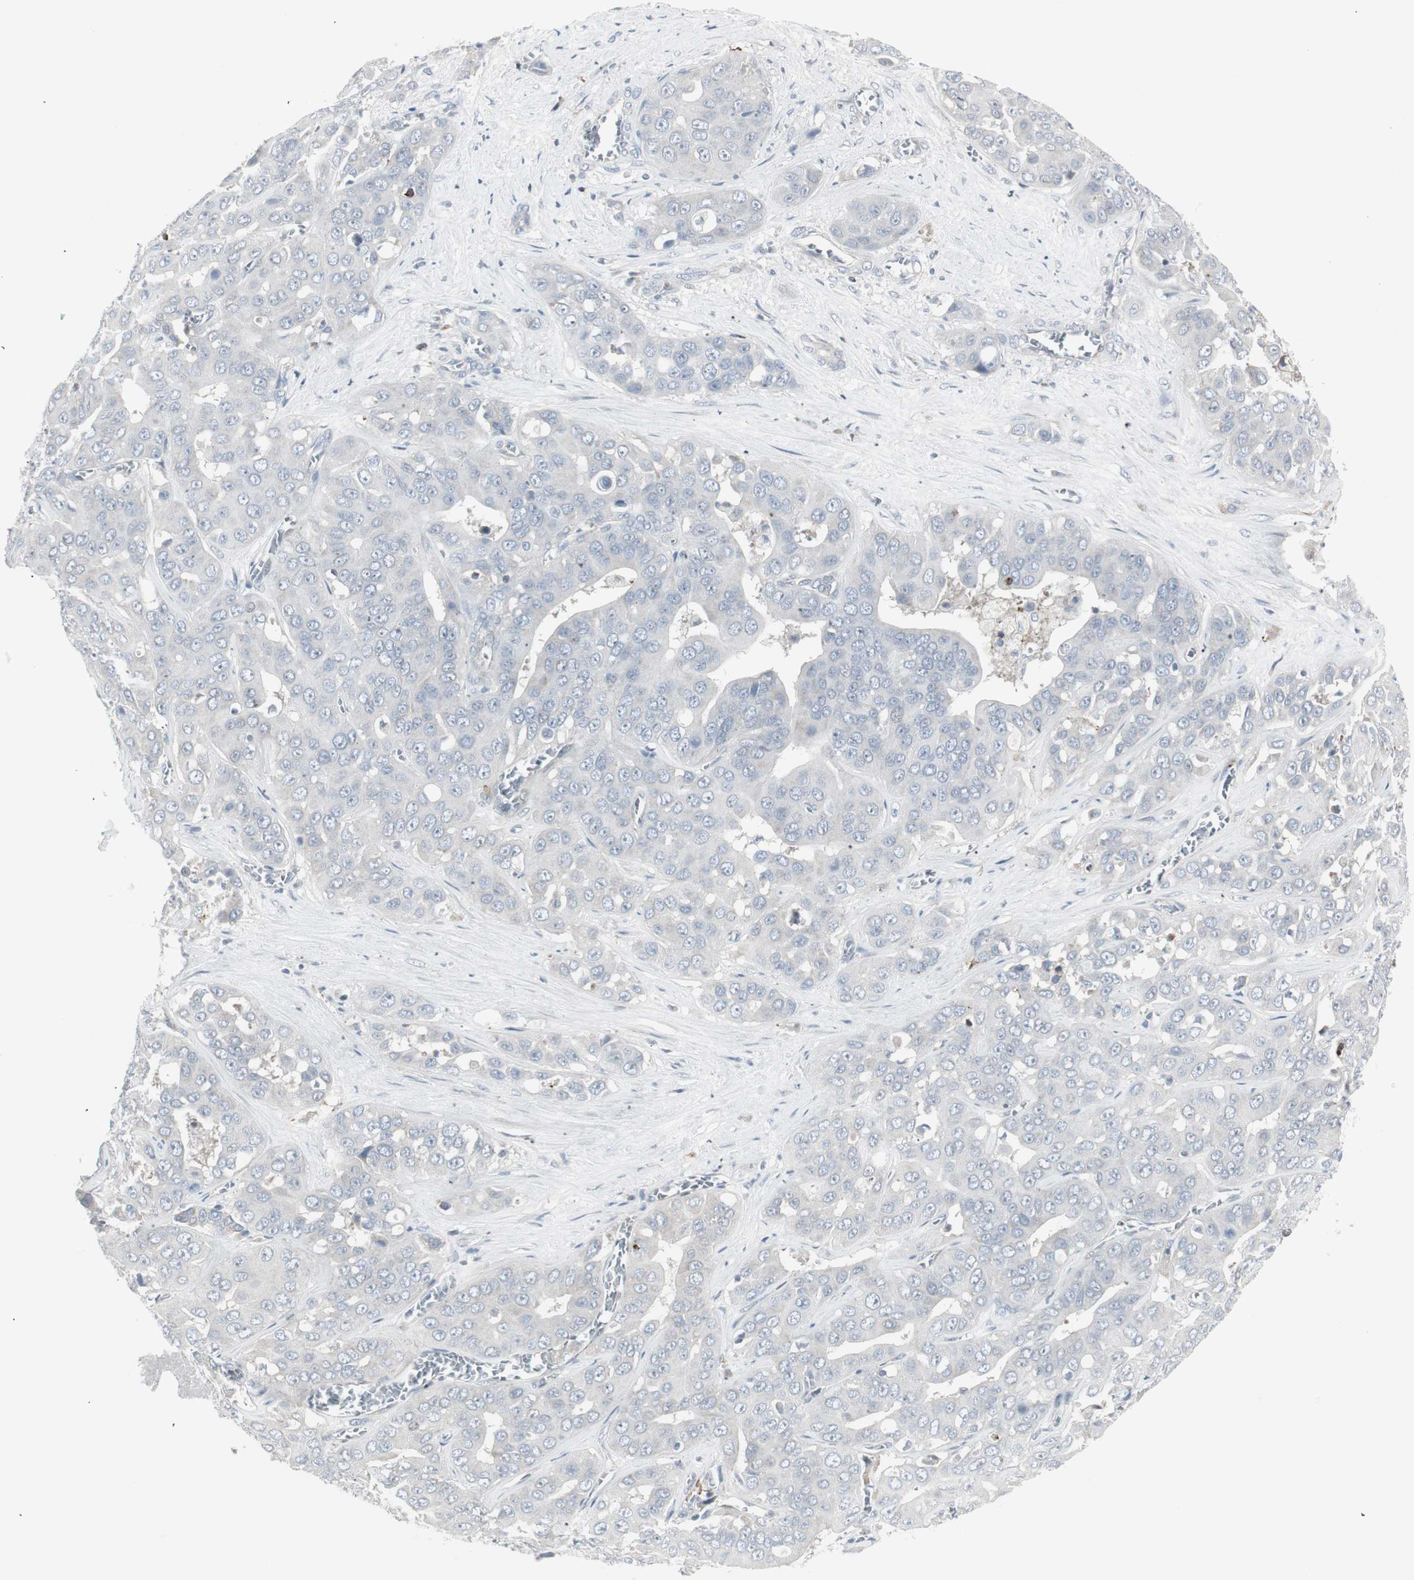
{"staining": {"intensity": "negative", "quantity": "none", "location": "none"}, "tissue": "liver cancer", "cell_type": "Tumor cells", "image_type": "cancer", "snomed": [{"axis": "morphology", "description": "Cholangiocarcinoma"}, {"axis": "topography", "description": "Liver"}], "caption": "Immunohistochemical staining of liver cancer (cholangiocarcinoma) displays no significant expression in tumor cells.", "gene": "MAP4K4", "patient": {"sex": "female", "age": 52}}